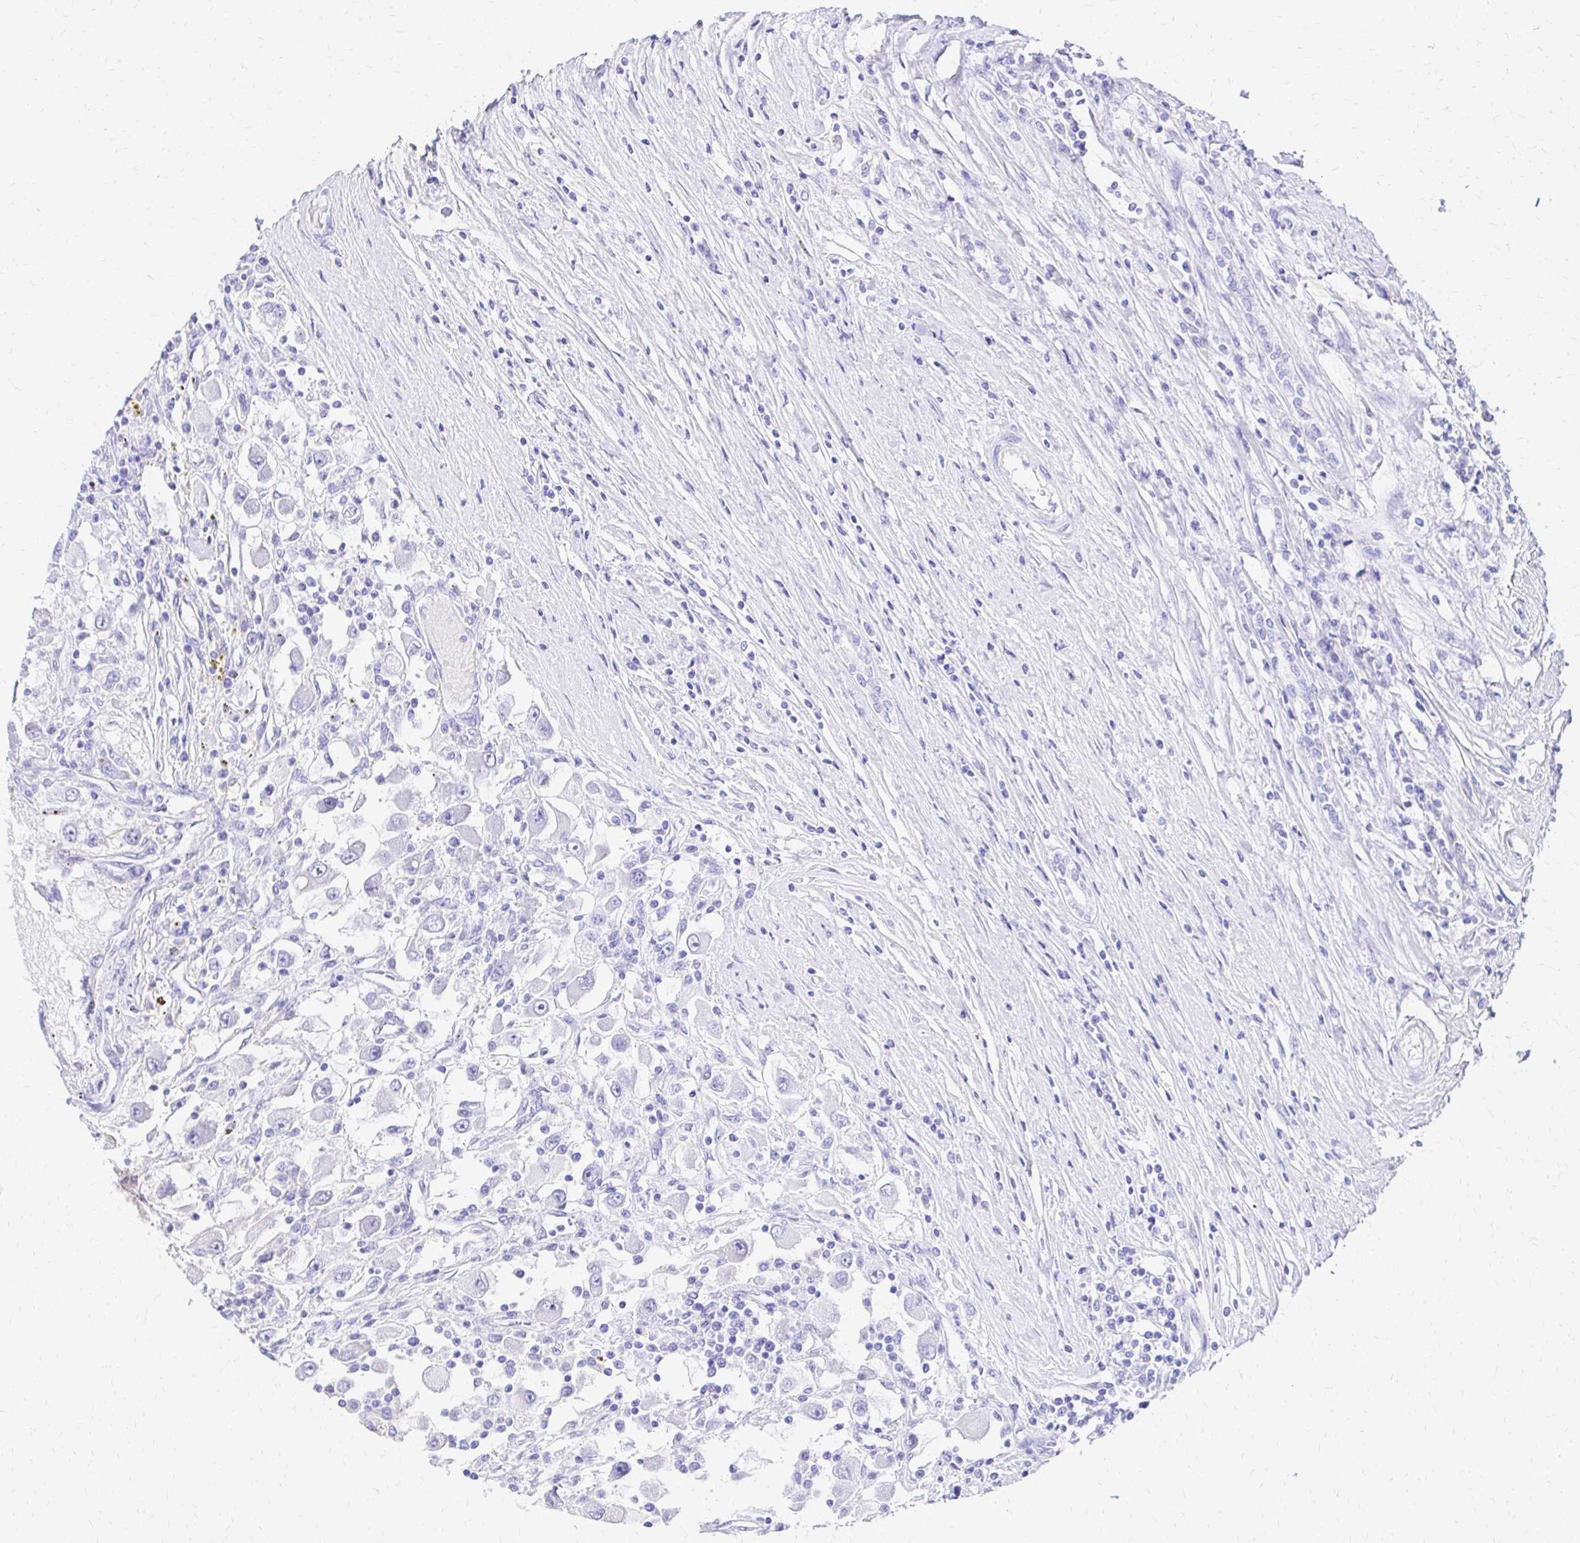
{"staining": {"intensity": "negative", "quantity": "none", "location": "none"}, "tissue": "renal cancer", "cell_type": "Tumor cells", "image_type": "cancer", "snomed": [{"axis": "morphology", "description": "Adenocarcinoma, NOS"}, {"axis": "topography", "description": "Kidney"}], "caption": "This is a micrograph of immunohistochemistry staining of renal adenocarcinoma, which shows no expression in tumor cells. The staining is performed using DAB (3,3'-diaminobenzidine) brown chromogen with nuclei counter-stained in using hematoxylin.", "gene": "S100G", "patient": {"sex": "female", "age": 67}}